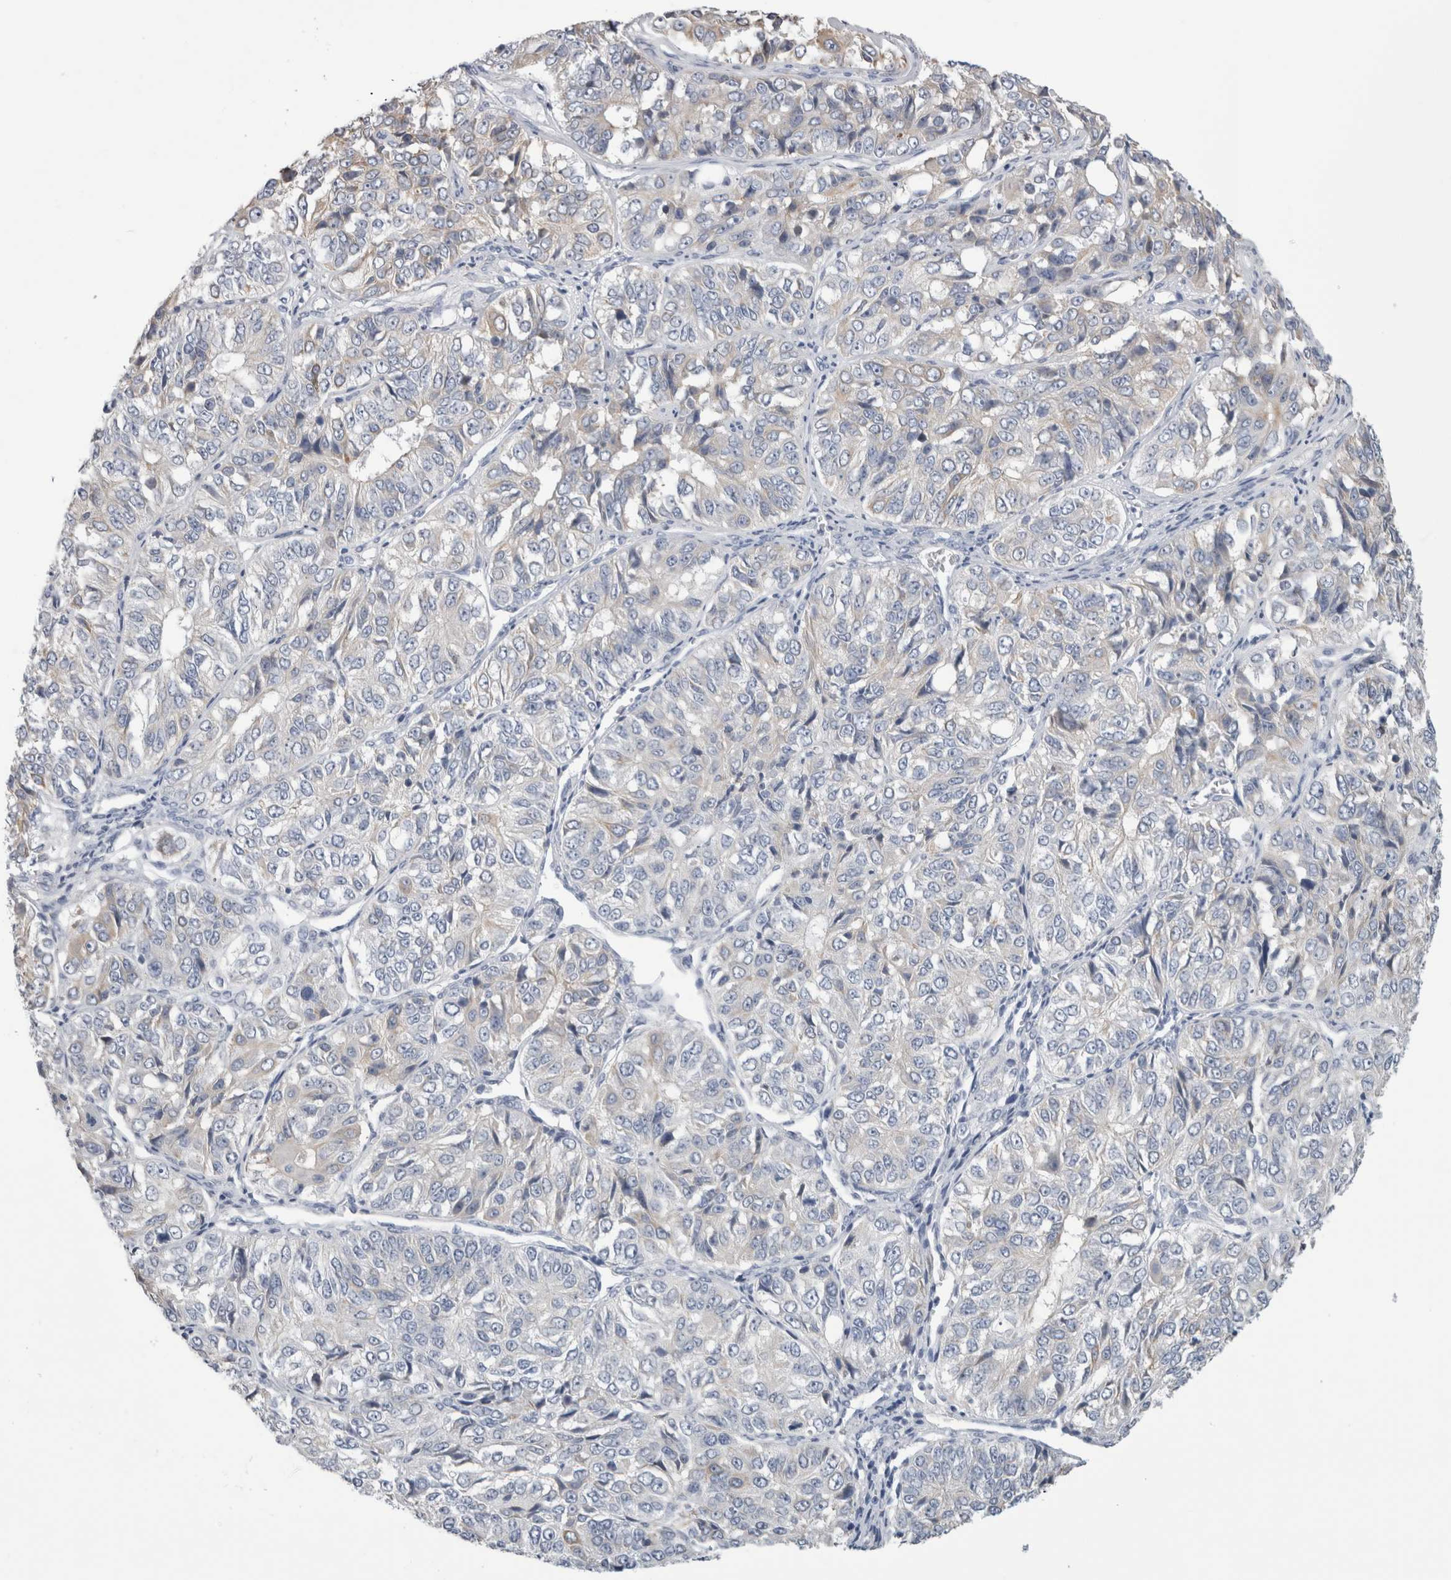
{"staining": {"intensity": "negative", "quantity": "none", "location": "none"}, "tissue": "ovarian cancer", "cell_type": "Tumor cells", "image_type": "cancer", "snomed": [{"axis": "morphology", "description": "Carcinoma, endometroid"}, {"axis": "topography", "description": "Ovary"}], "caption": "Immunohistochemical staining of human ovarian endometroid carcinoma reveals no significant expression in tumor cells.", "gene": "SMAP2", "patient": {"sex": "female", "age": 51}}